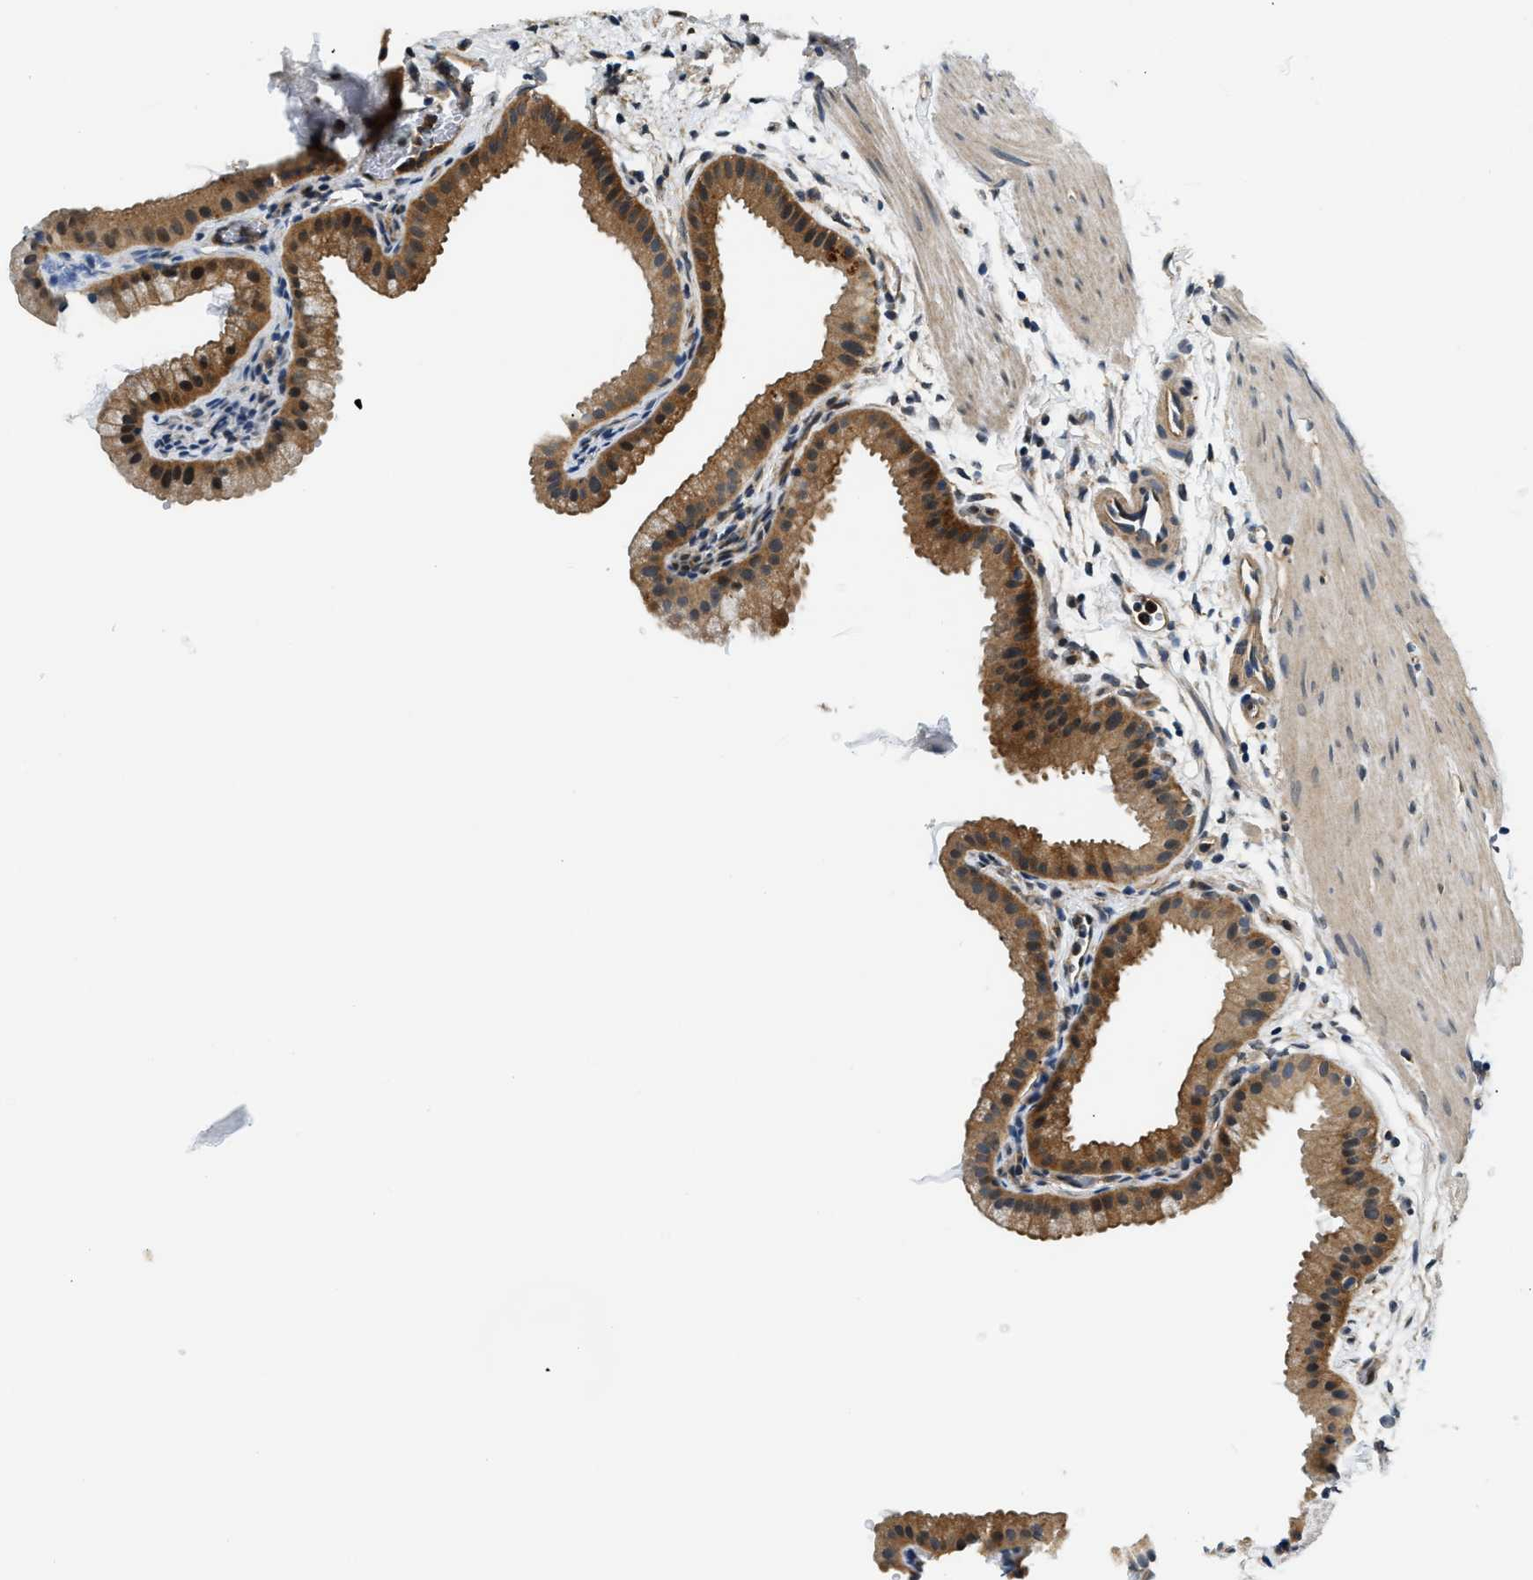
{"staining": {"intensity": "moderate", "quantity": ">75%", "location": "cytoplasmic/membranous"}, "tissue": "gallbladder", "cell_type": "Glandular cells", "image_type": "normal", "snomed": [{"axis": "morphology", "description": "Normal tissue, NOS"}, {"axis": "topography", "description": "Gallbladder"}], "caption": "Glandular cells demonstrate medium levels of moderate cytoplasmic/membranous positivity in approximately >75% of cells in normal human gallbladder.", "gene": "SMAD4", "patient": {"sex": "female", "age": 64}}